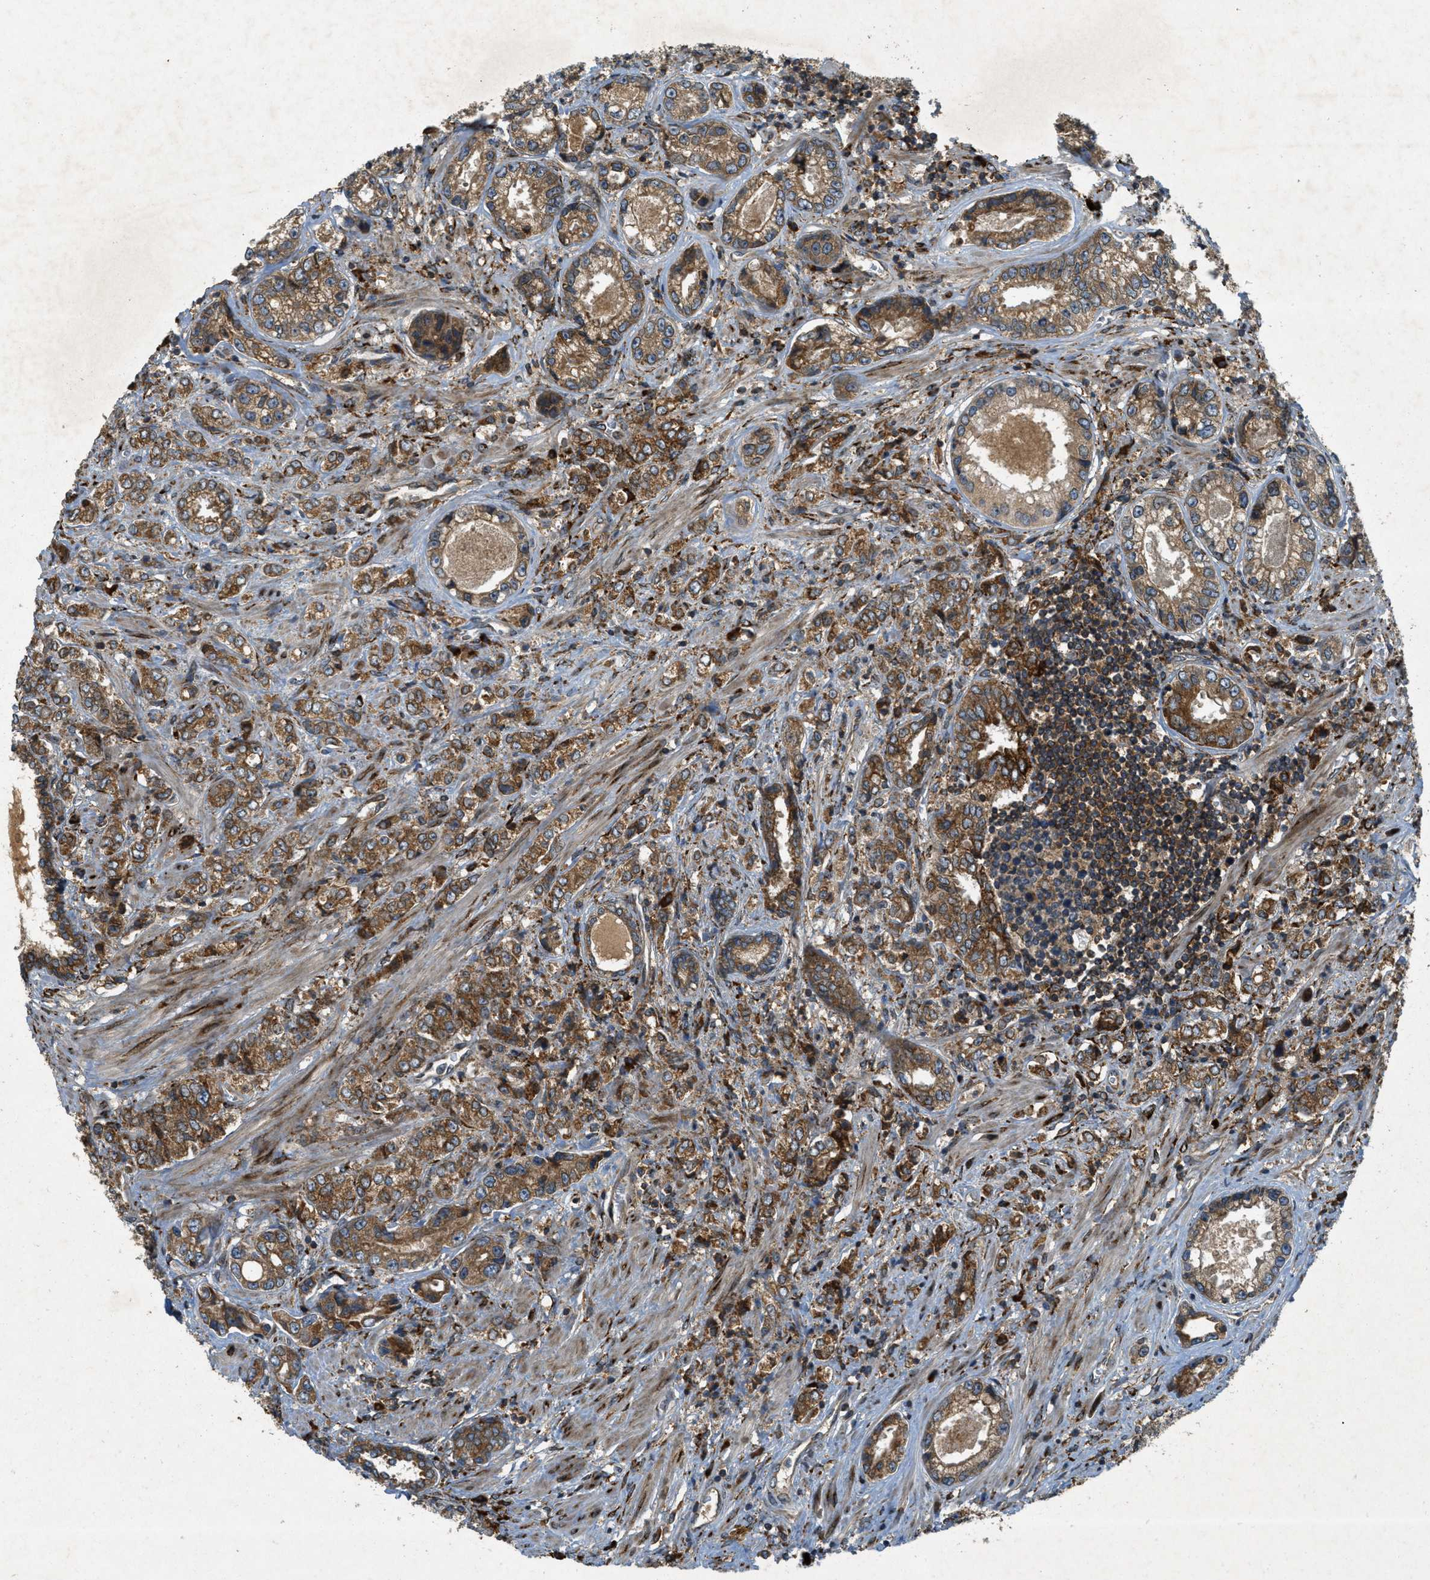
{"staining": {"intensity": "moderate", "quantity": ">75%", "location": "cytoplasmic/membranous"}, "tissue": "prostate cancer", "cell_type": "Tumor cells", "image_type": "cancer", "snomed": [{"axis": "morphology", "description": "Adenocarcinoma, High grade"}, {"axis": "topography", "description": "Prostate"}], "caption": "Prostate cancer tissue exhibits moderate cytoplasmic/membranous staining in approximately >75% of tumor cells, visualized by immunohistochemistry.", "gene": "PCDH18", "patient": {"sex": "male", "age": 61}}